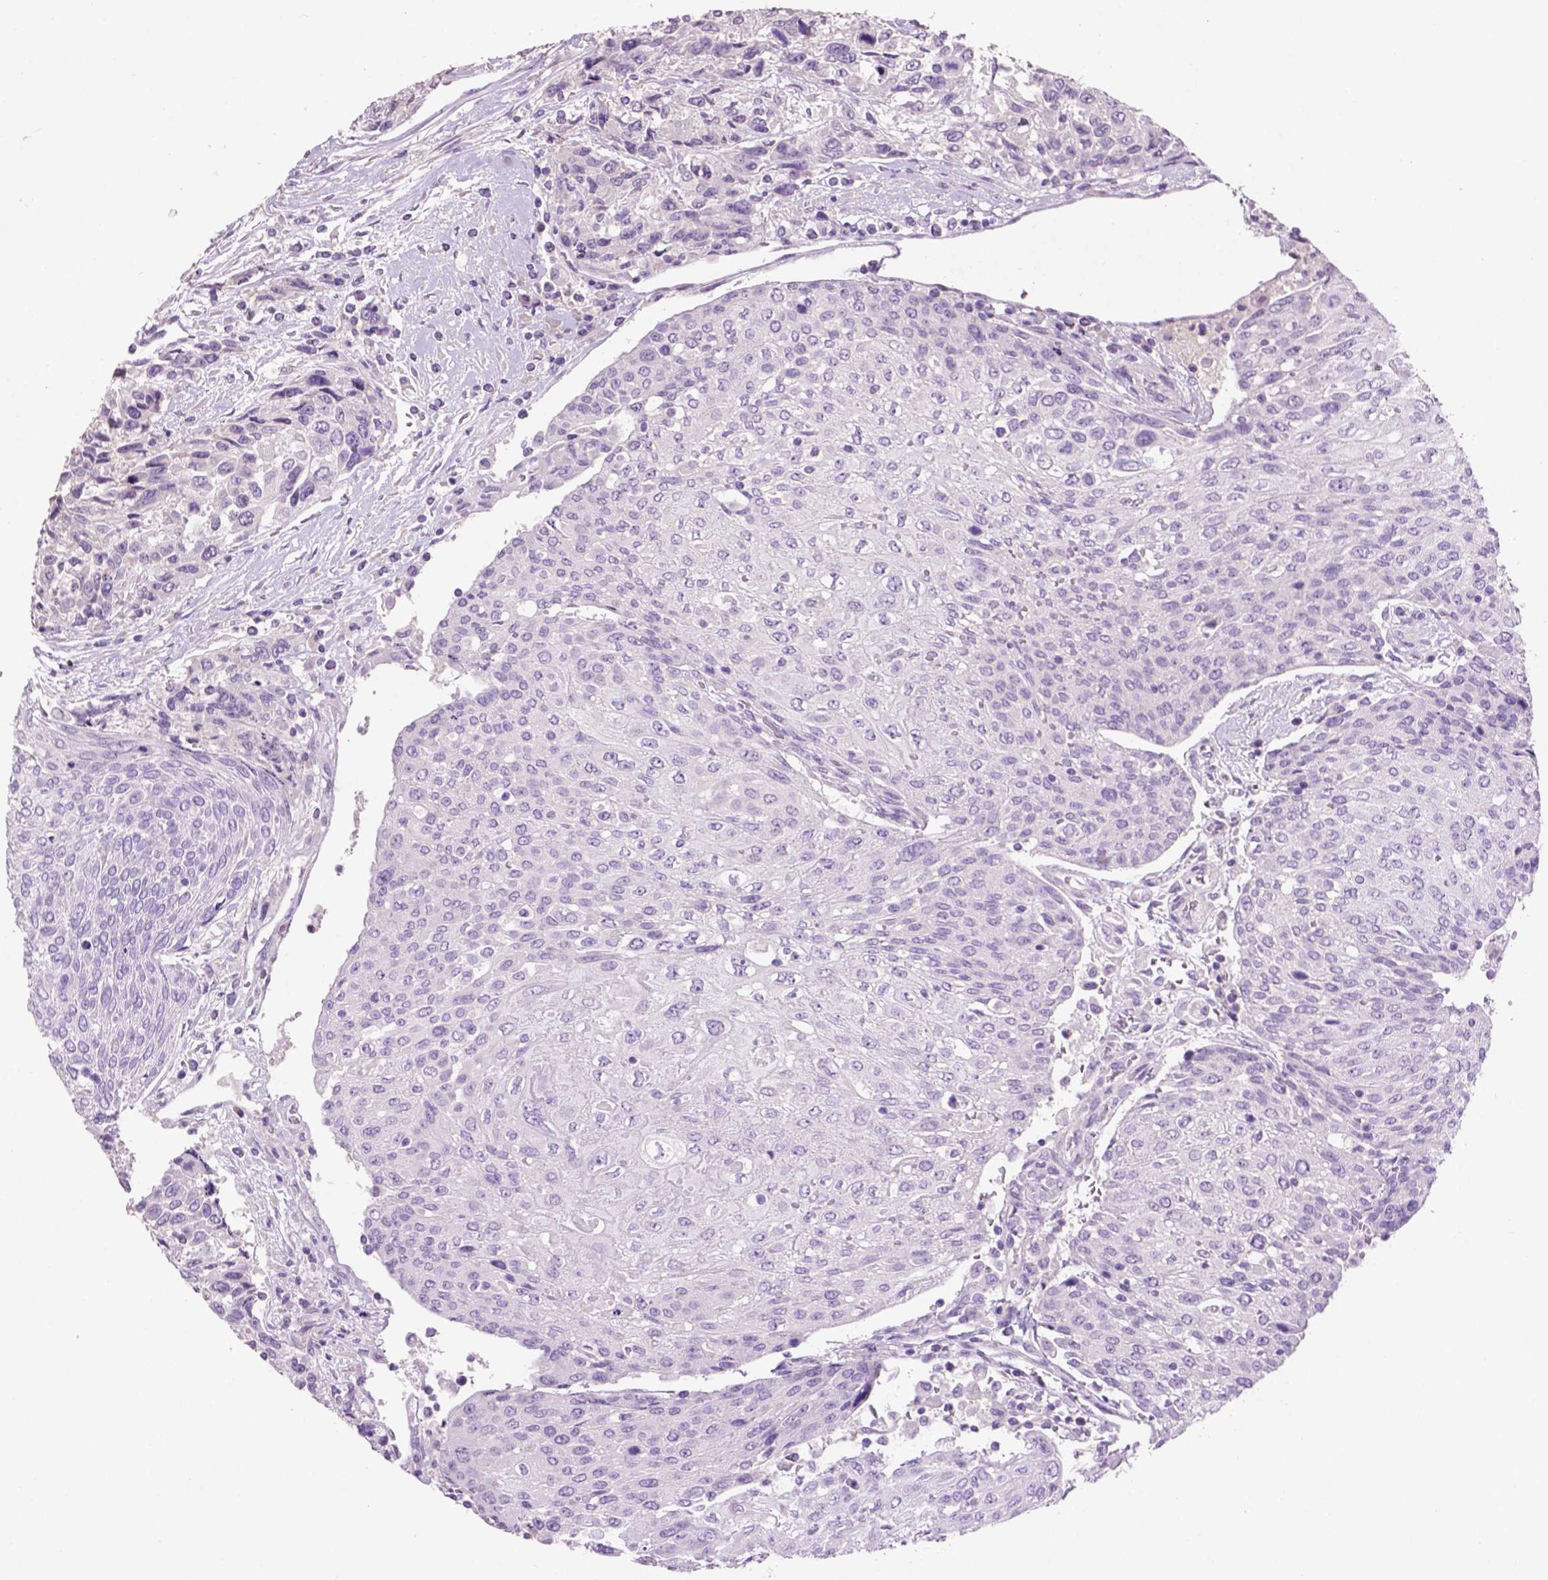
{"staining": {"intensity": "negative", "quantity": "none", "location": "none"}, "tissue": "urothelial cancer", "cell_type": "Tumor cells", "image_type": "cancer", "snomed": [{"axis": "morphology", "description": "Urothelial carcinoma, High grade"}, {"axis": "topography", "description": "Urinary bladder"}], "caption": "Immunohistochemical staining of high-grade urothelial carcinoma exhibits no significant positivity in tumor cells.", "gene": "CRYBA4", "patient": {"sex": "female", "age": 70}}